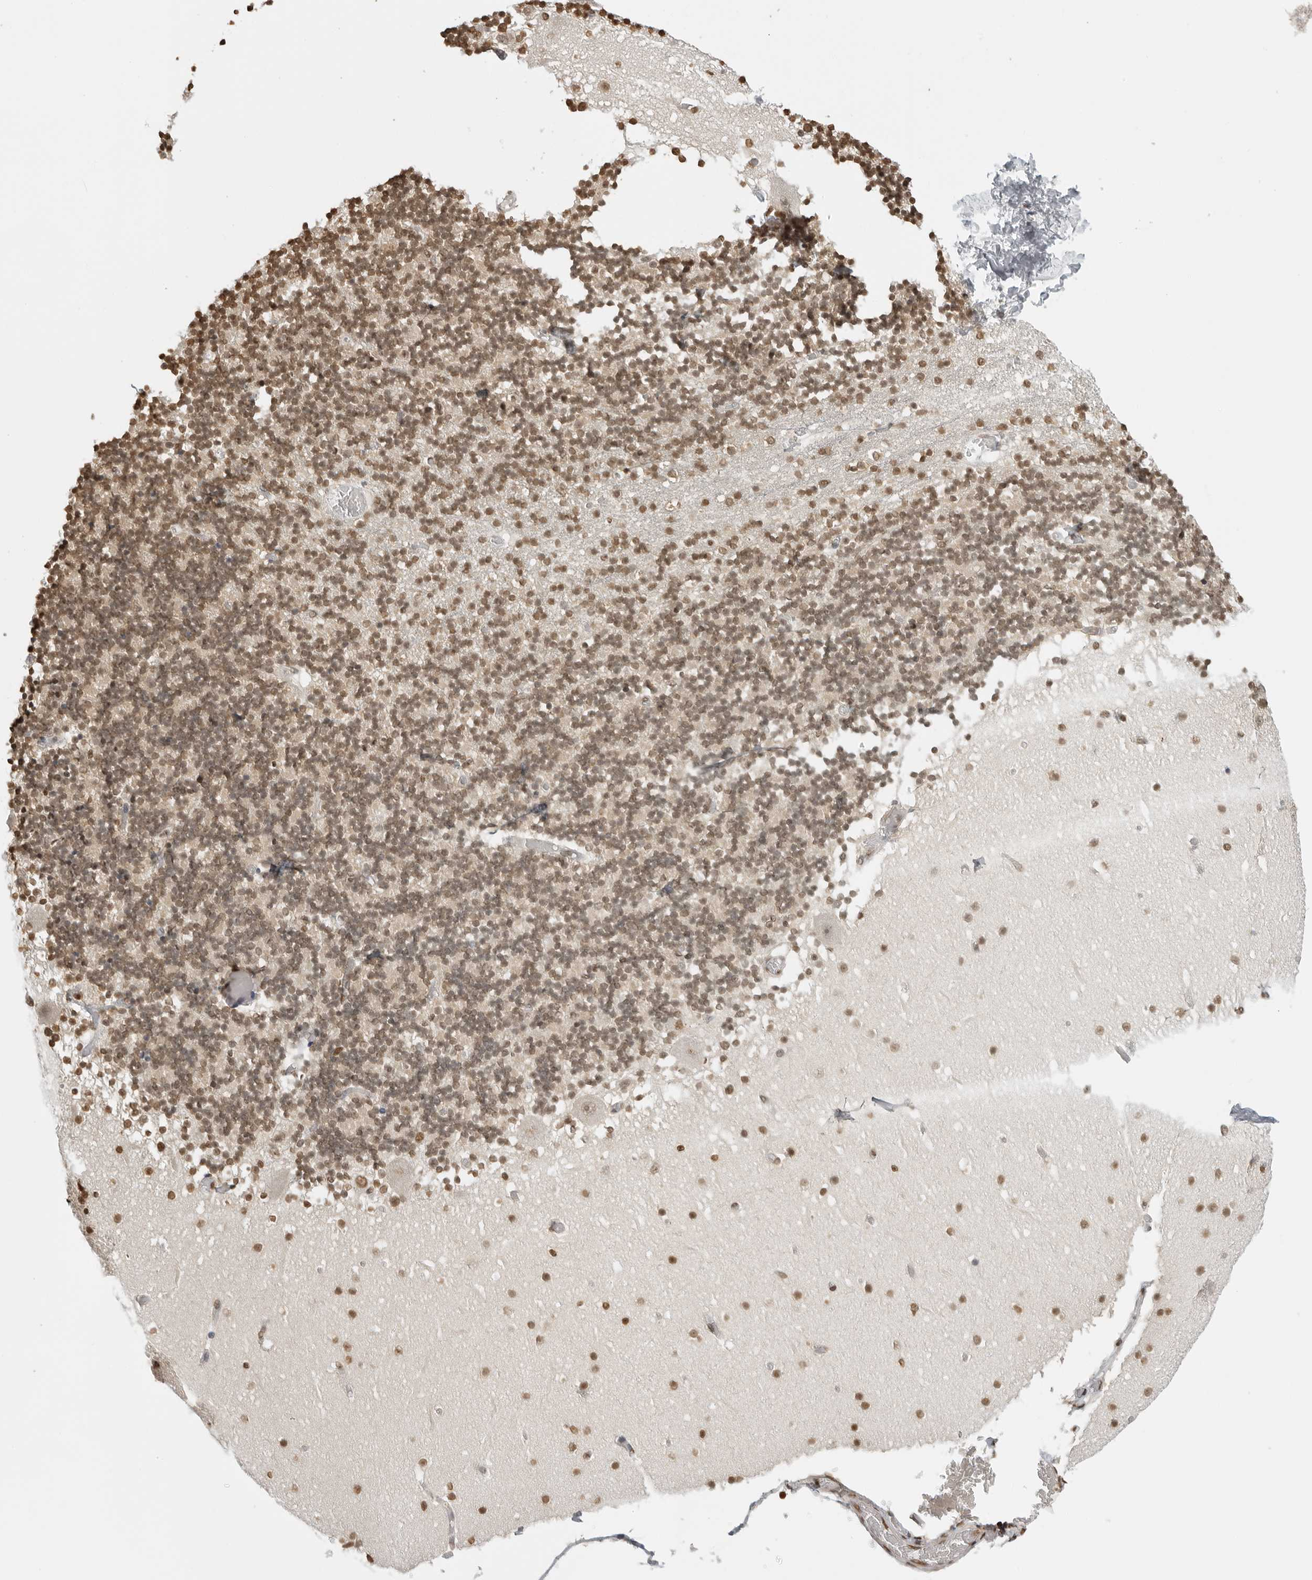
{"staining": {"intensity": "moderate", "quantity": ">75%", "location": "nuclear"}, "tissue": "cerebellum", "cell_type": "Cells in granular layer", "image_type": "normal", "snomed": [{"axis": "morphology", "description": "Normal tissue, NOS"}, {"axis": "topography", "description": "Cerebellum"}], "caption": "Immunohistochemistry (IHC) of unremarkable human cerebellum shows medium levels of moderate nuclear staining in approximately >75% of cells in granular layer.", "gene": "RPA2", "patient": {"sex": "female", "age": 28}}